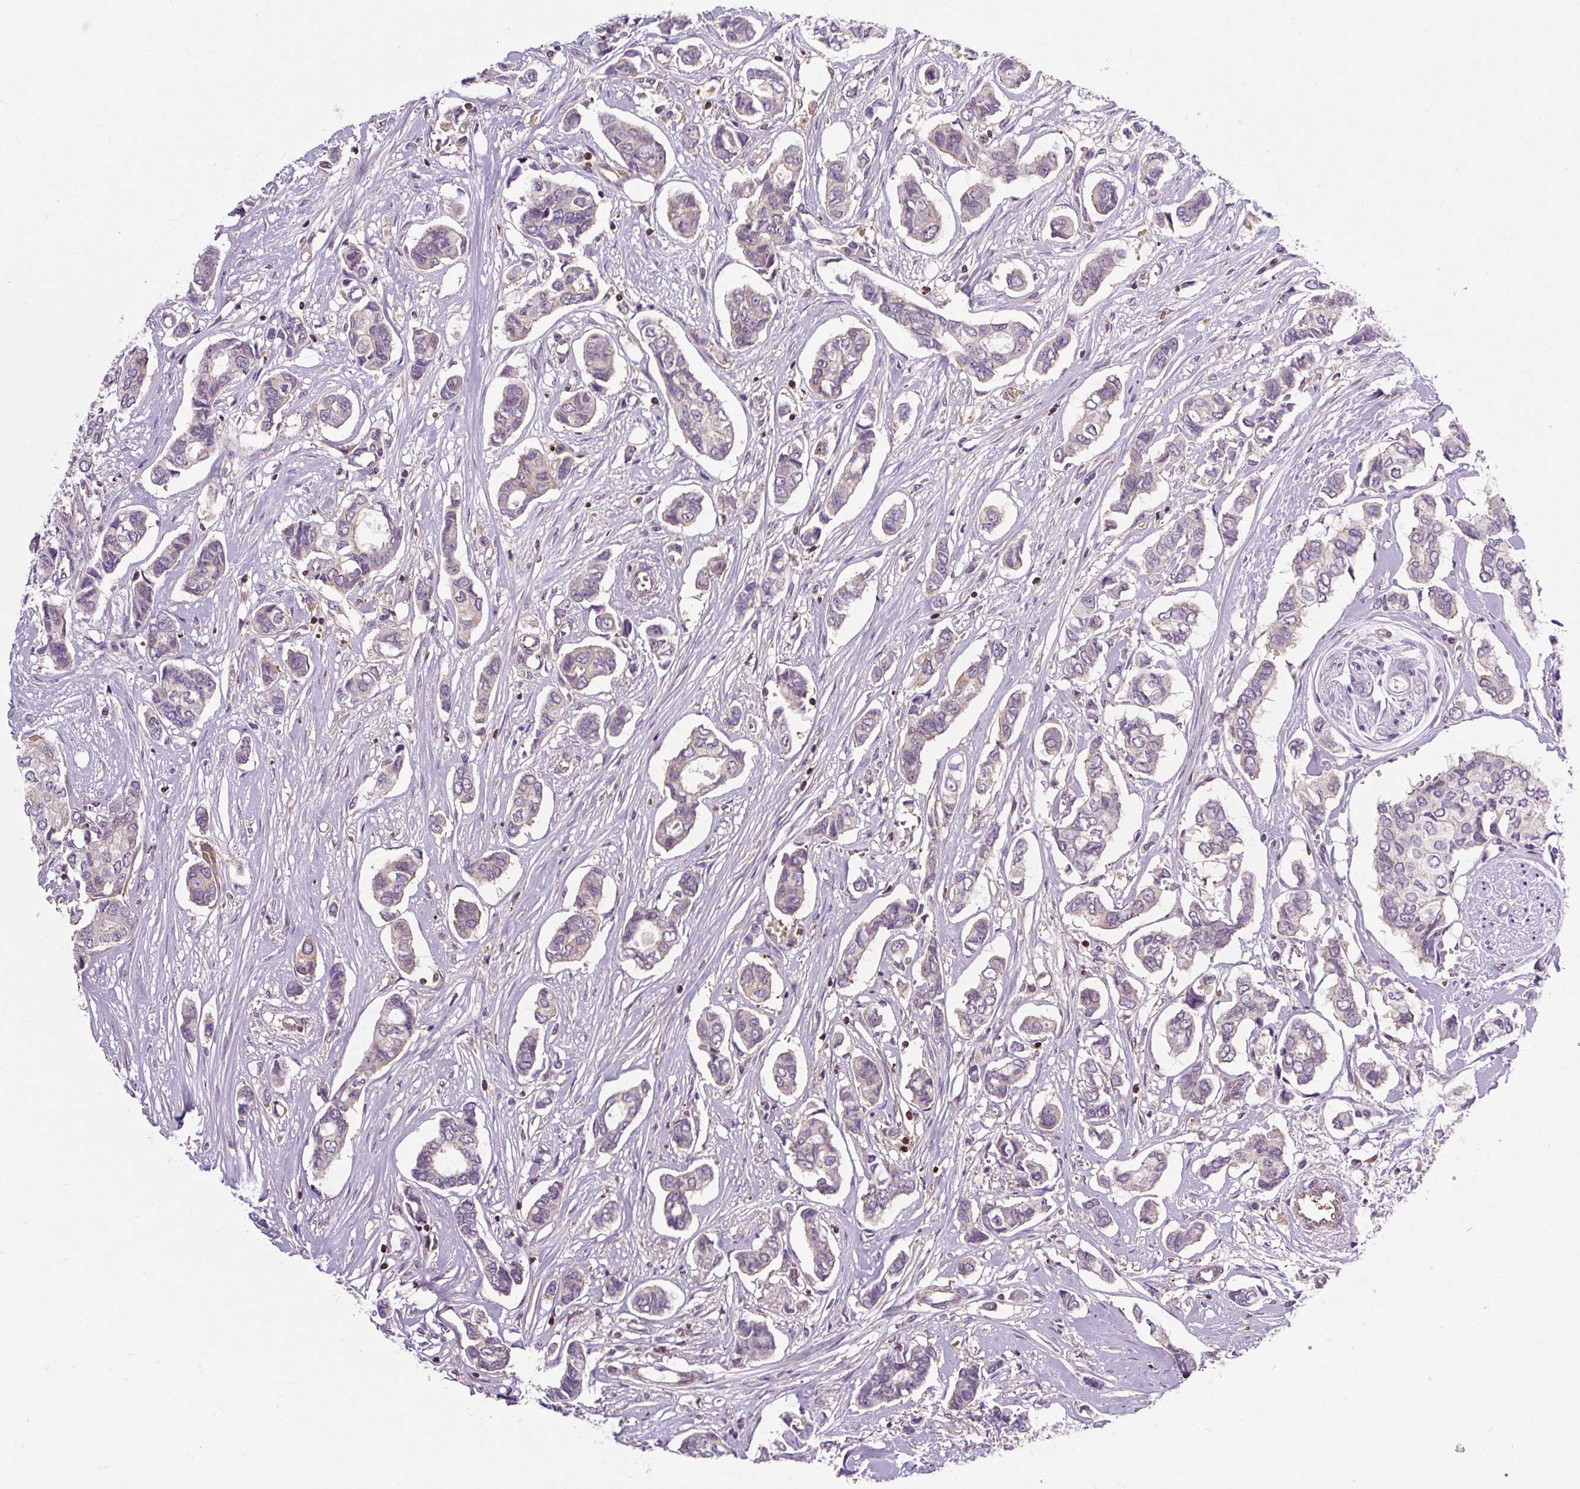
{"staining": {"intensity": "moderate", "quantity": "<25%", "location": "cytoplasmic/membranous"}, "tissue": "breast cancer", "cell_type": "Tumor cells", "image_type": "cancer", "snomed": [{"axis": "morphology", "description": "Duct carcinoma"}, {"axis": "topography", "description": "Breast"}], "caption": "Breast cancer stained for a protein exhibits moderate cytoplasmic/membranous positivity in tumor cells.", "gene": "CISD3", "patient": {"sex": "female", "age": 73}}